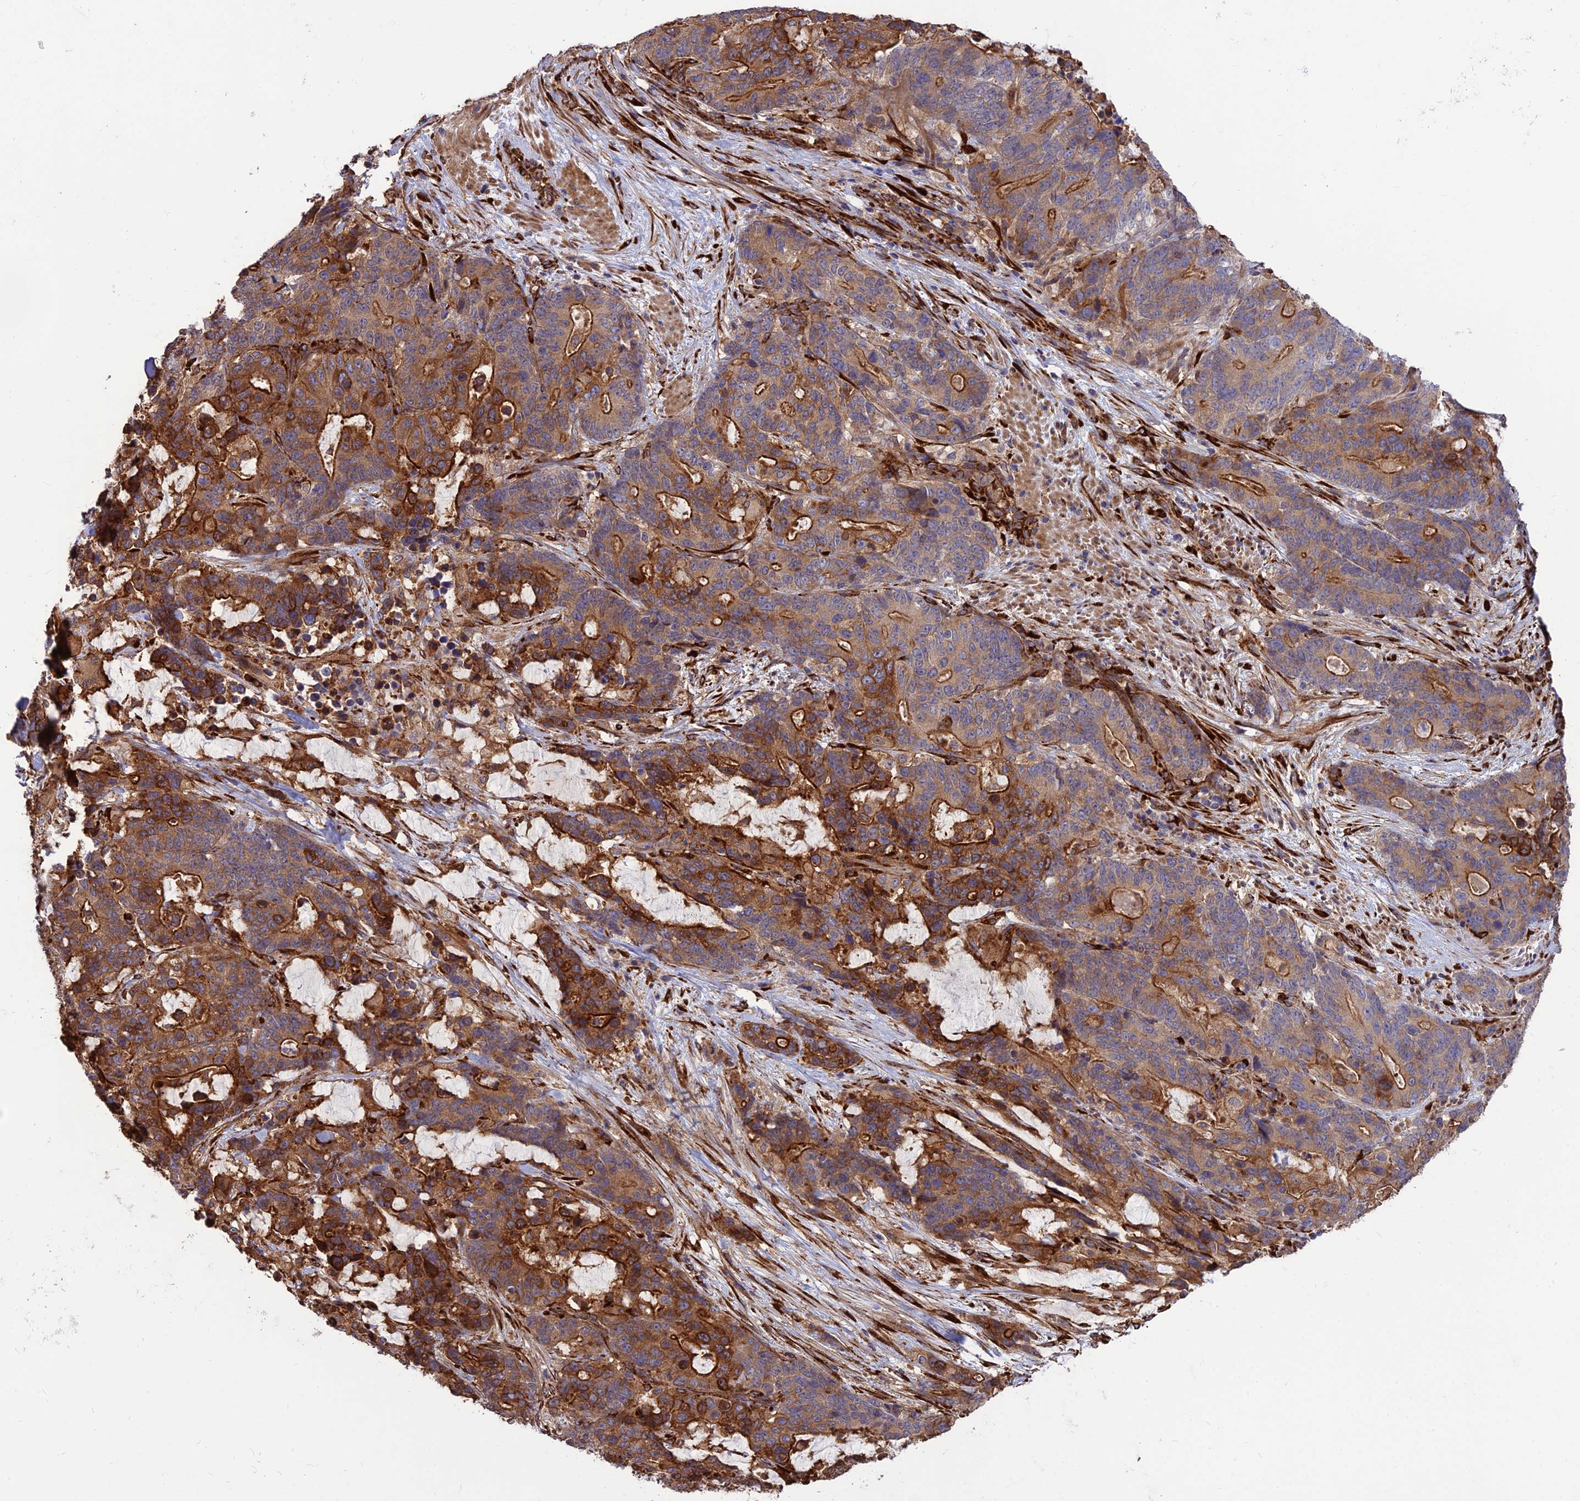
{"staining": {"intensity": "strong", "quantity": ">75%", "location": "cytoplasmic/membranous"}, "tissue": "stomach cancer", "cell_type": "Tumor cells", "image_type": "cancer", "snomed": [{"axis": "morphology", "description": "Adenocarcinoma, NOS"}, {"axis": "topography", "description": "Stomach"}], "caption": "Stomach cancer (adenocarcinoma) was stained to show a protein in brown. There is high levels of strong cytoplasmic/membranous expression in approximately >75% of tumor cells.", "gene": "CRTAP", "patient": {"sex": "female", "age": 76}}